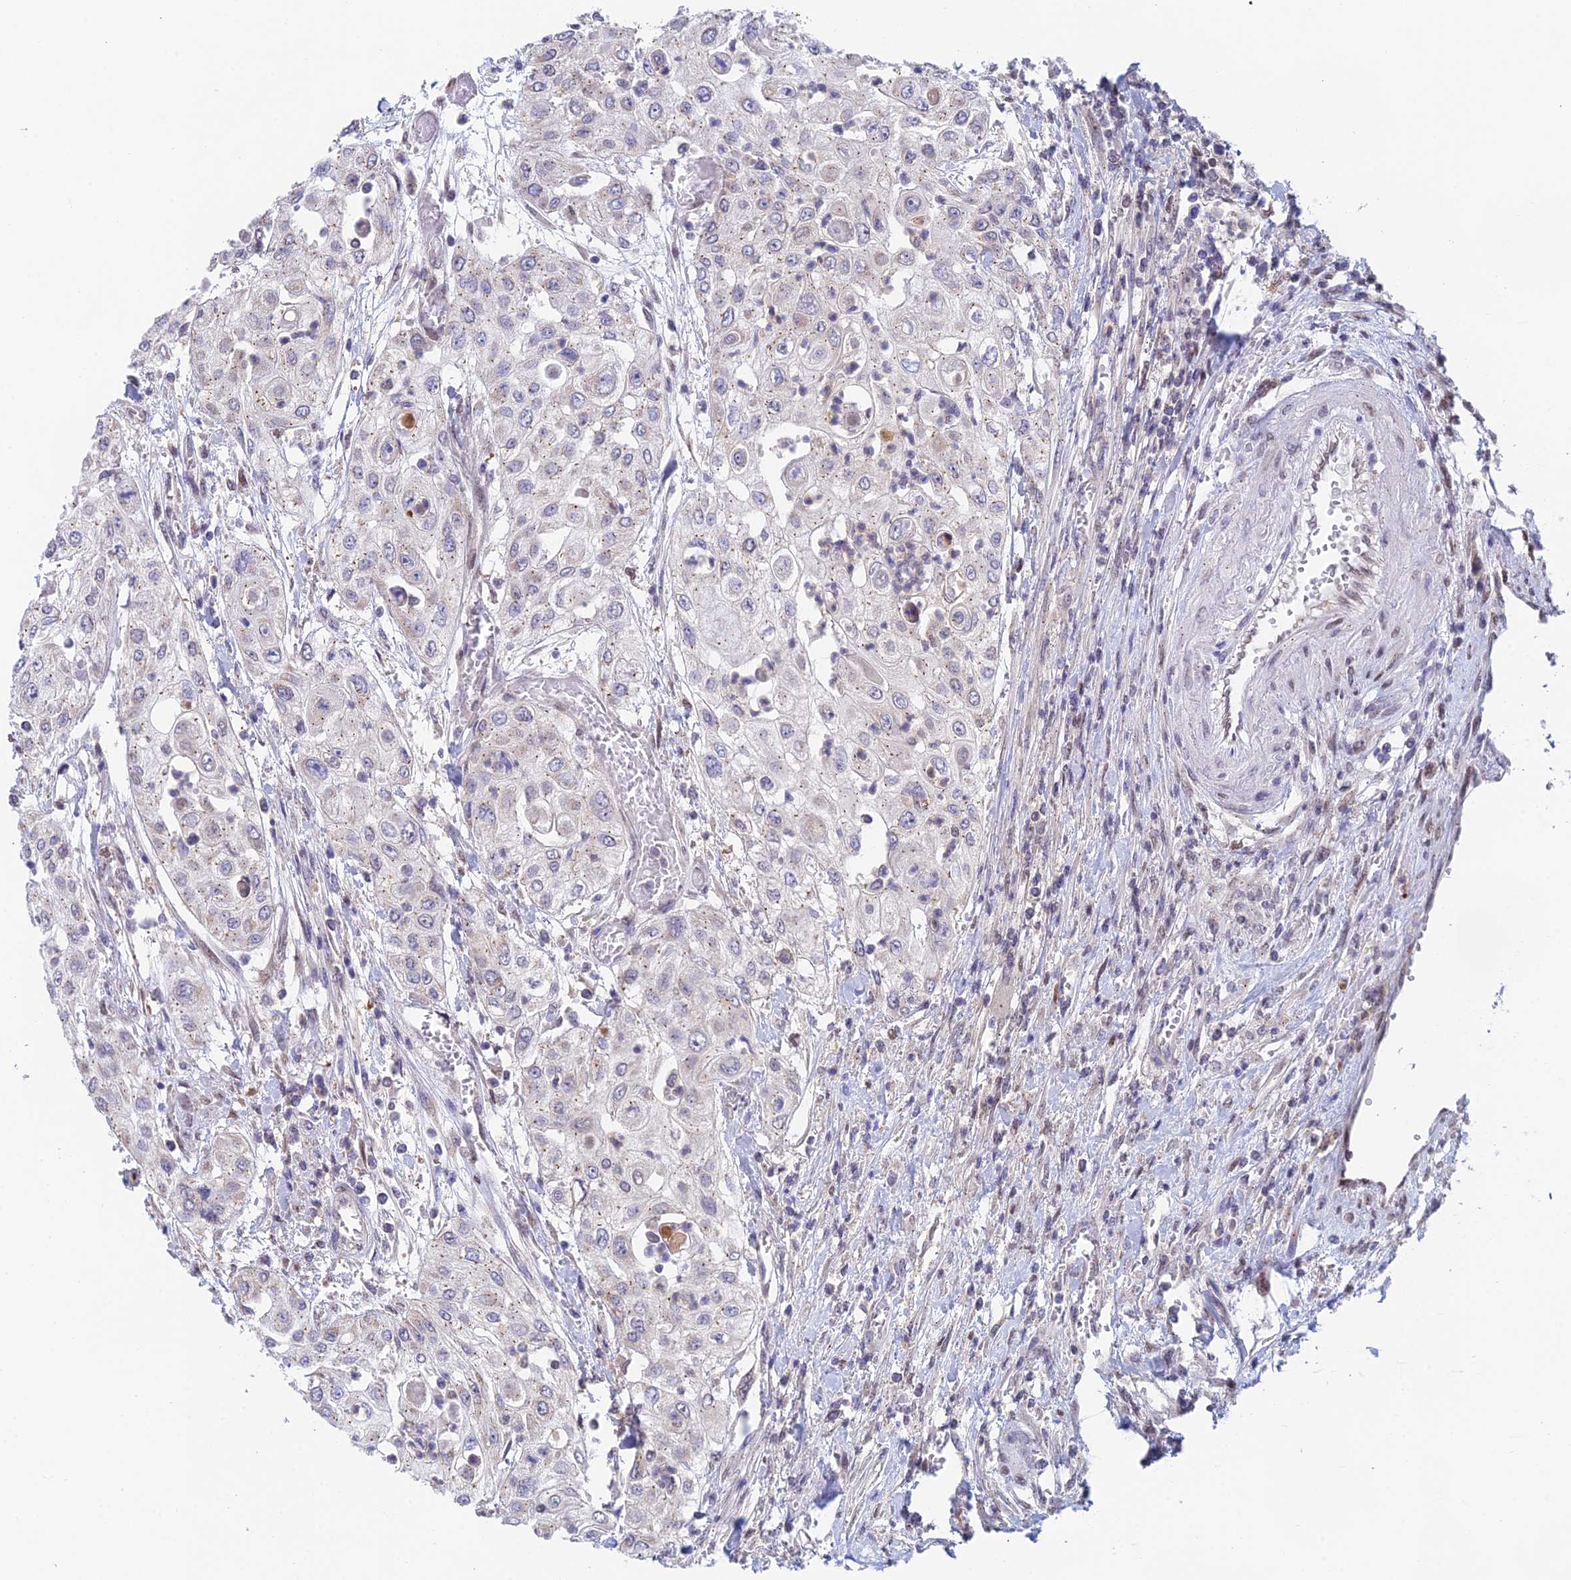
{"staining": {"intensity": "negative", "quantity": "none", "location": "none"}, "tissue": "urothelial cancer", "cell_type": "Tumor cells", "image_type": "cancer", "snomed": [{"axis": "morphology", "description": "Urothelial carcinoma, High grade"}, {"axis": "topography", "description": "Urinary bladder"}], "caption": "Immunohistochemistry of urothelial carcinoma (high-grade) displays no positivity in tumor cells. (DAB immunohistochemistry (IHC) with hematoxylin counter stain).", "gene": "MRPL17", "patient": {"sex": "female", "age": 79}}